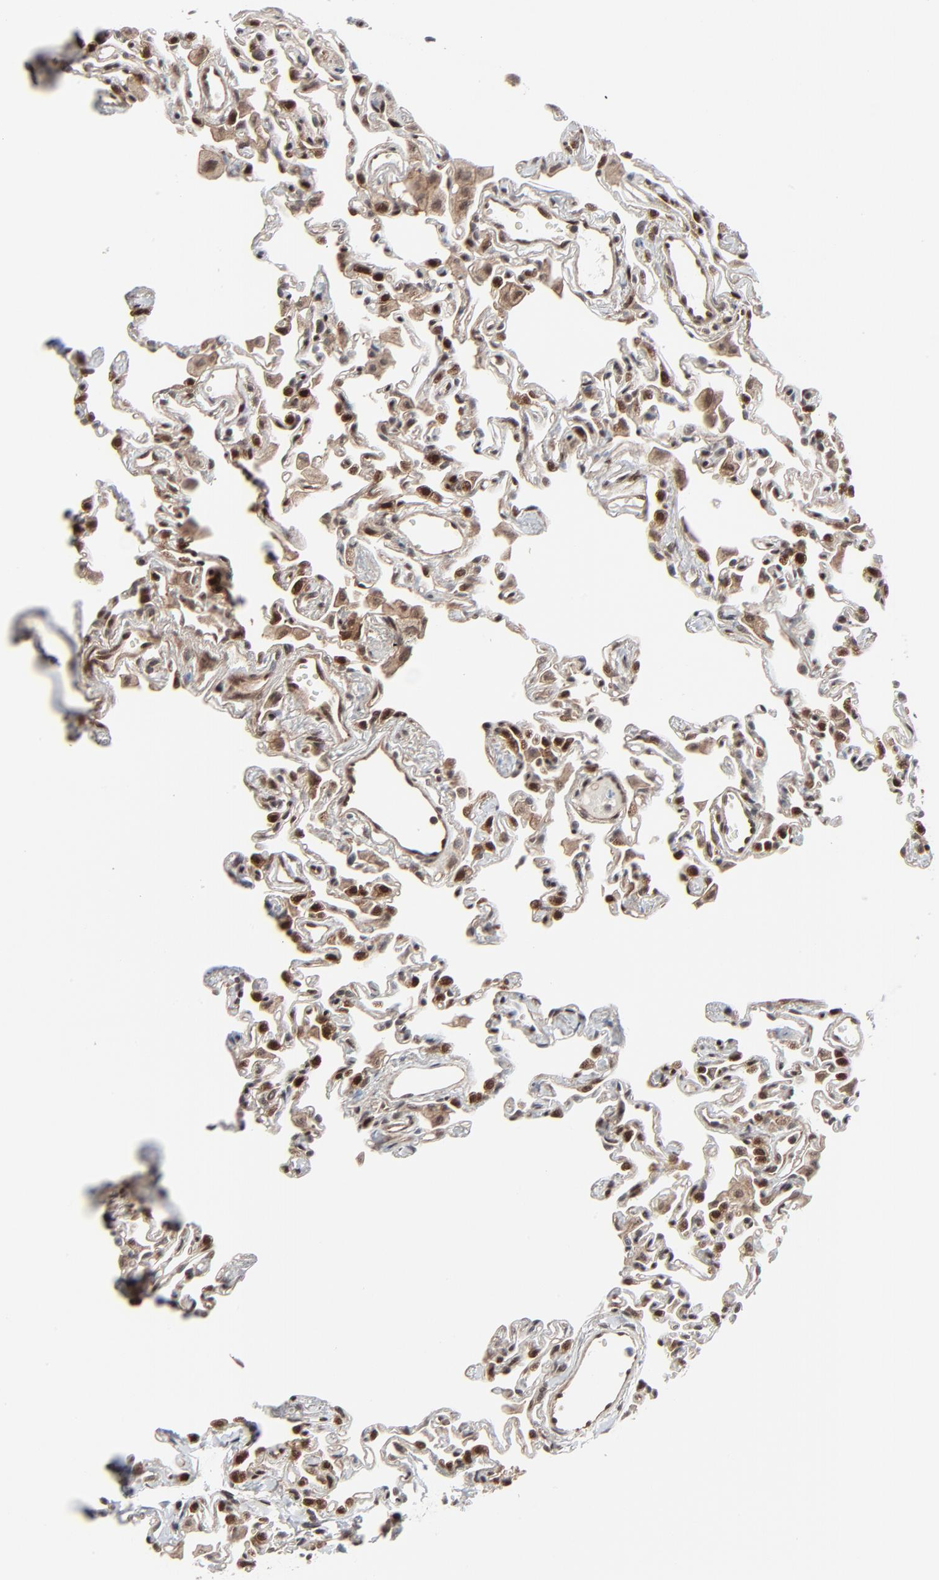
{"staining": {"intensity": "weak", "quantity": "25%-75%", "location": "cytoplasmic/membranous"}, "tissue": "lung", "cell_type": "Alveolar cells", "image_type": "normal", "snomed": [{"axis": "morphology", "description": "Normal tissue, NOS"}, {"axis": "topography", "description": "Lung"}], "caption": "Lung stained with DAB immunohistochemistry reveals low levels of weak cytoplasmic/membranous staining in approximately 25%-75% of alveolar cells.", "gene": "AKT1", "patient": {"sex": "female", "age": 49}}